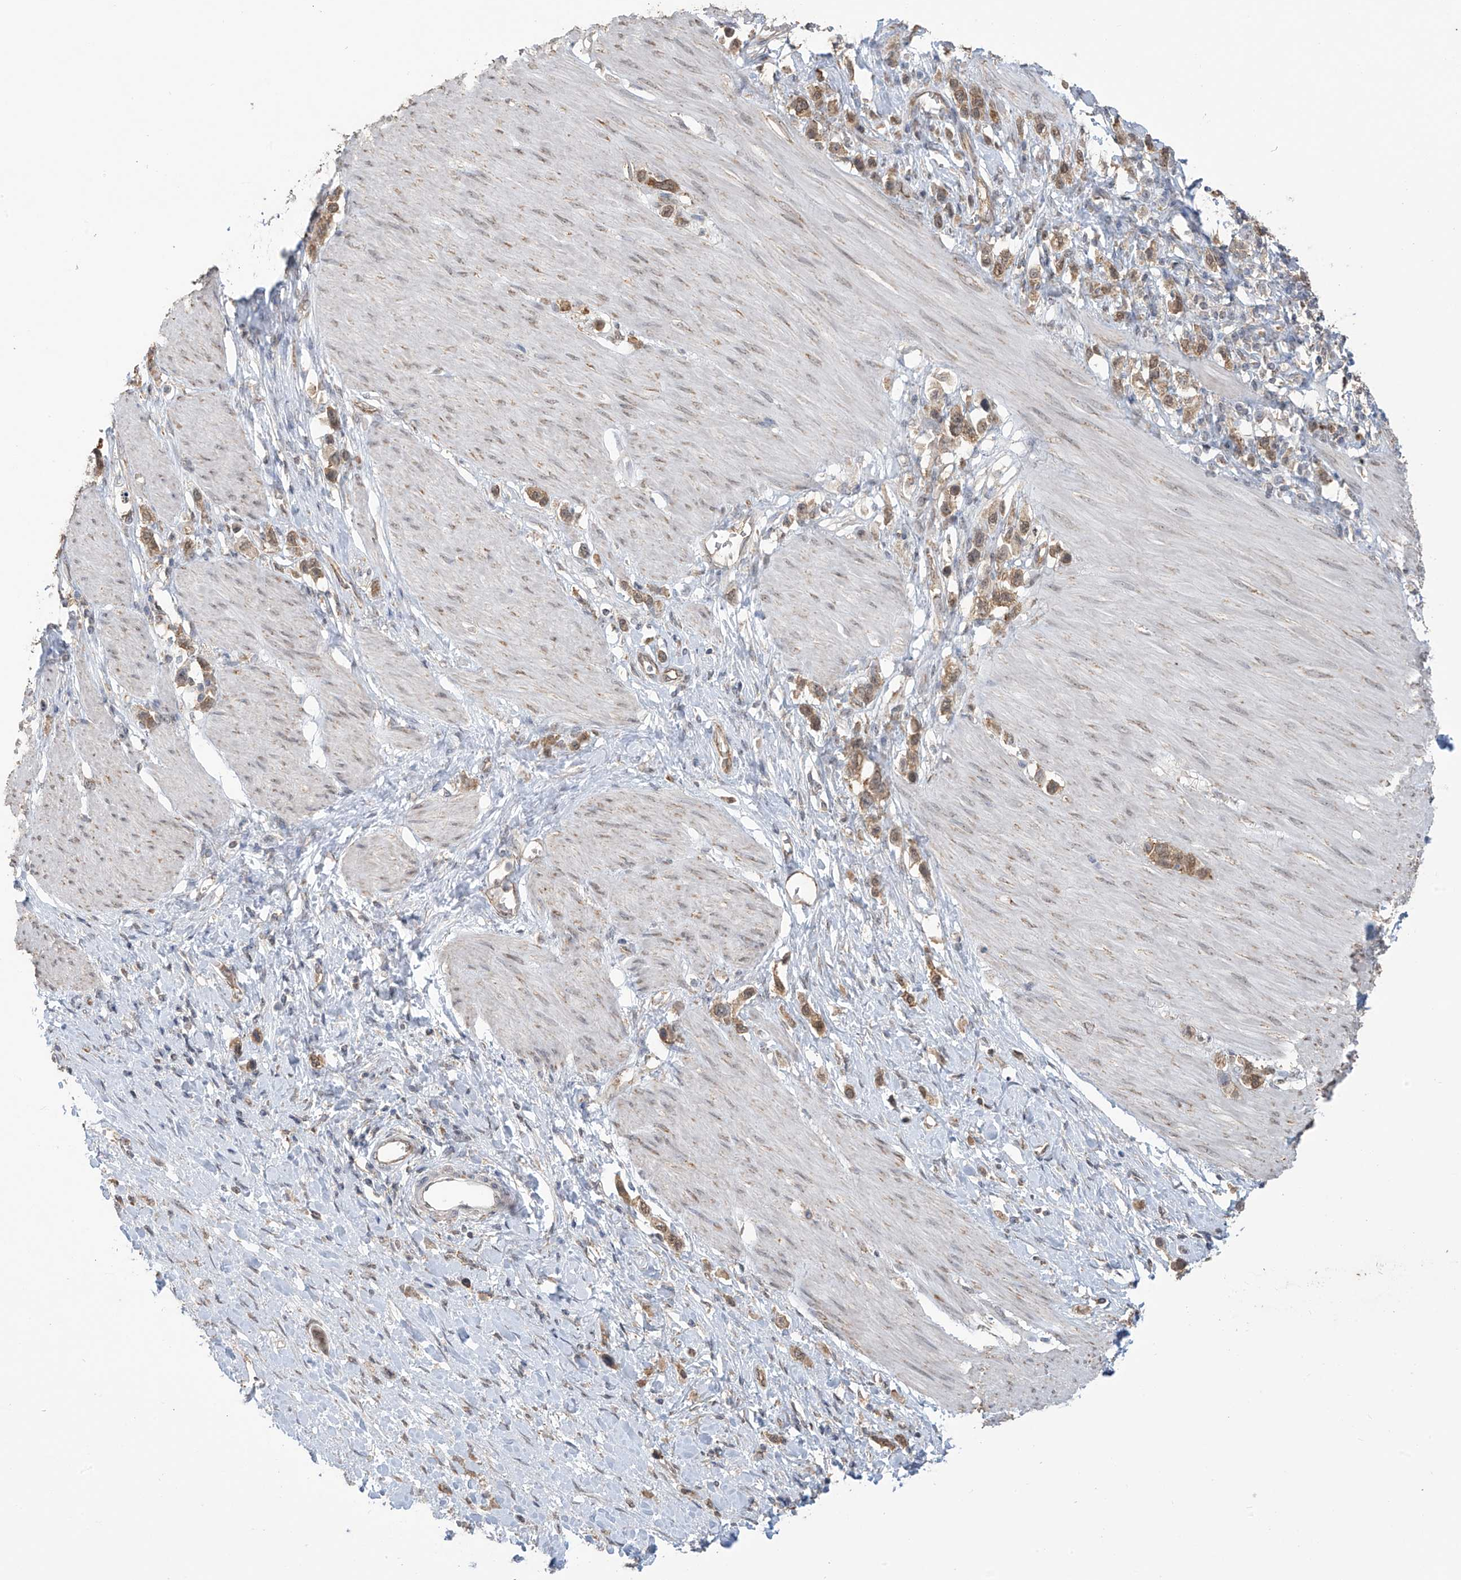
{"staining": {"intensity": "moderate", "quantity": ">75%", "location": "cytoplasmic/membranous,nuclear"}, "tissue": "stomach cancer", "cell_type": "Tumor cells", "image_type": "cancer", "snomed": [{"axis": "morphology", "description": "Adenocarcinoma, NOS"}, {"axis": "topography", "description": "Stomach"}], "caption": "Human stomach cancer (adenocarcinoma) stained for a protein (brown) reveals moderate cytoplasmic/membranous and nuclear positive staining in about >75% of tumor cells.", "gene": "KIAA1522", "patient": {"sex": "female", "age": 65}}